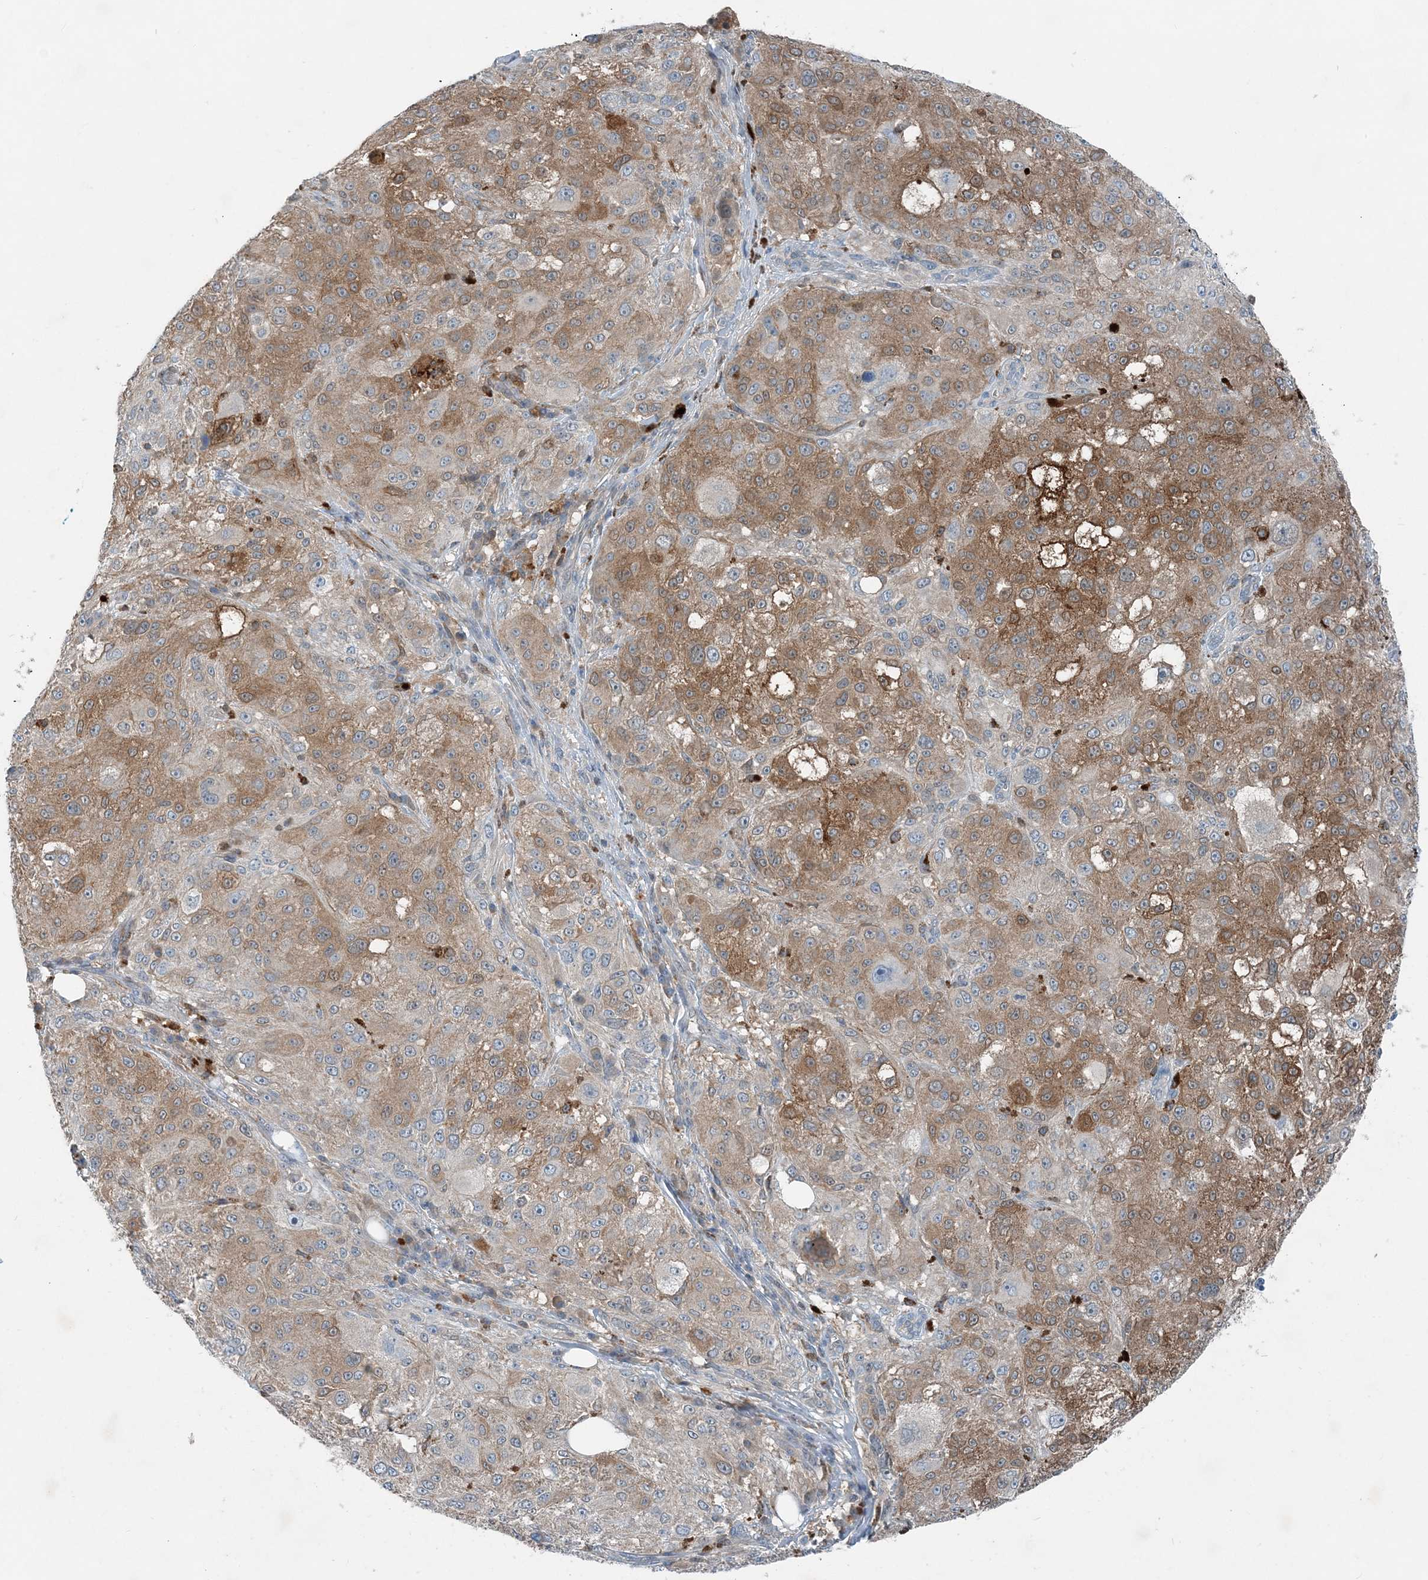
{"staining": {"intensity": "moderate", "quantity": "25%-75%", "location": "cytoplasmic/membranous"}, "tissue": "melanoma", "cell_type": "Tumor cells", "image_type": "cancer", "snomed": [{"axis": "morphology", "description": "Necrosis, NOS"}, {"axis": "morphology", "description": "Malignant melanoma, NOS"}, {"axis": "topography", "description": "Skin"}], "caption": "The histopathology image demonstrates immunohistochemical staining of malignant melanoma. There is moderate cytoplasmic/membranous staining is present in approximately 25%-75% of tumor cells.", "gene": "ARMH1", "patient": {"sex": "female", "age": 87}}